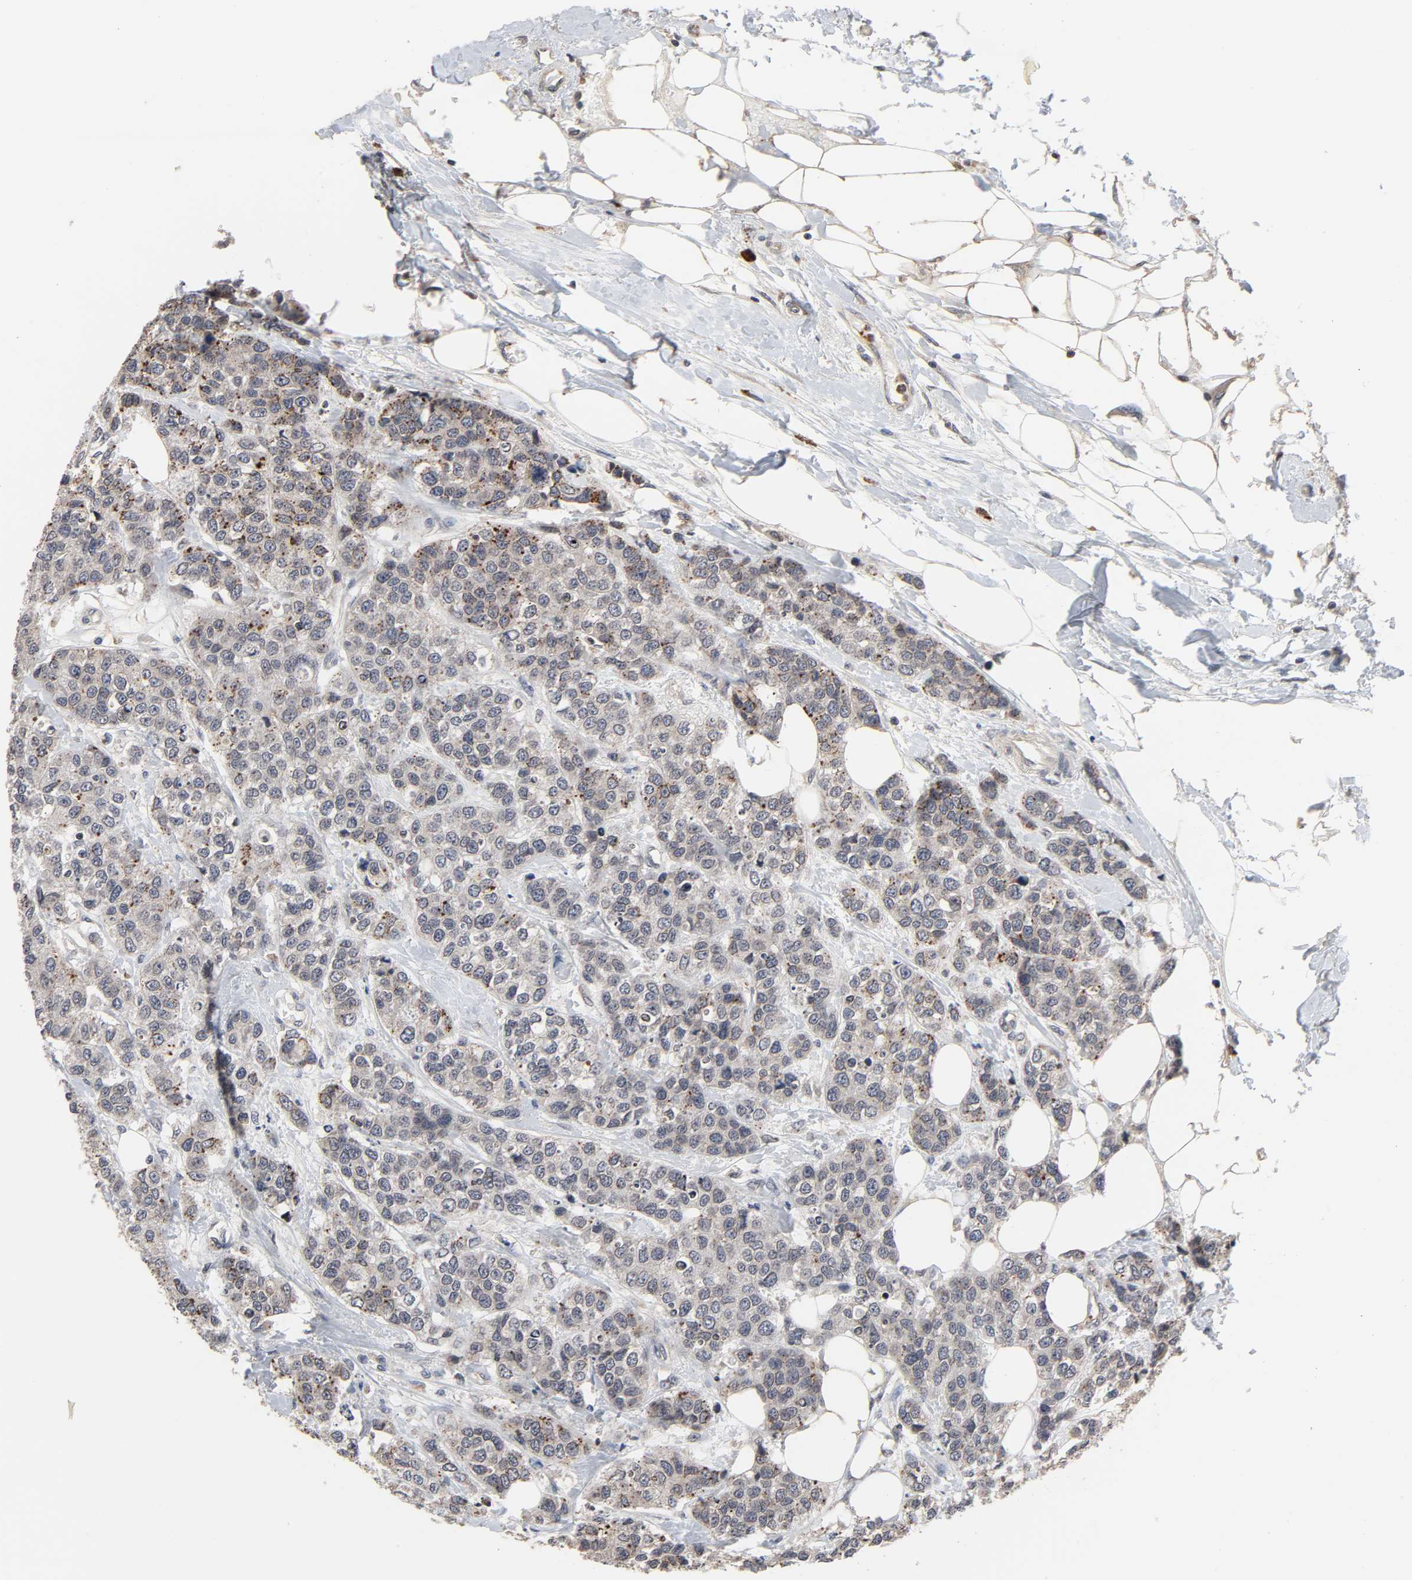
{"staining": {"intensity": "weak", "quantity": ">75%", "location": "cytoplasmic/membranous"}, "tissue": "breast cancer", "cell_type": "Tumor cells", "image_type": "cancer", "snomed": [{"axis": "morphology", "description": "Duct carcinoma"}, {"axis": "topography", "description": "Breast"}], "caption": "Tumor cells show low levels of weak cytoplasmic/membranous expression in approximately >75% of cells in breast cancer. (Stains: DAB in brown, nuclei in blue, Microscopy: brightfield microscopy at high magnification).", "gene": "CCDC175", "patient": {"sex": "female", "age": 51}}